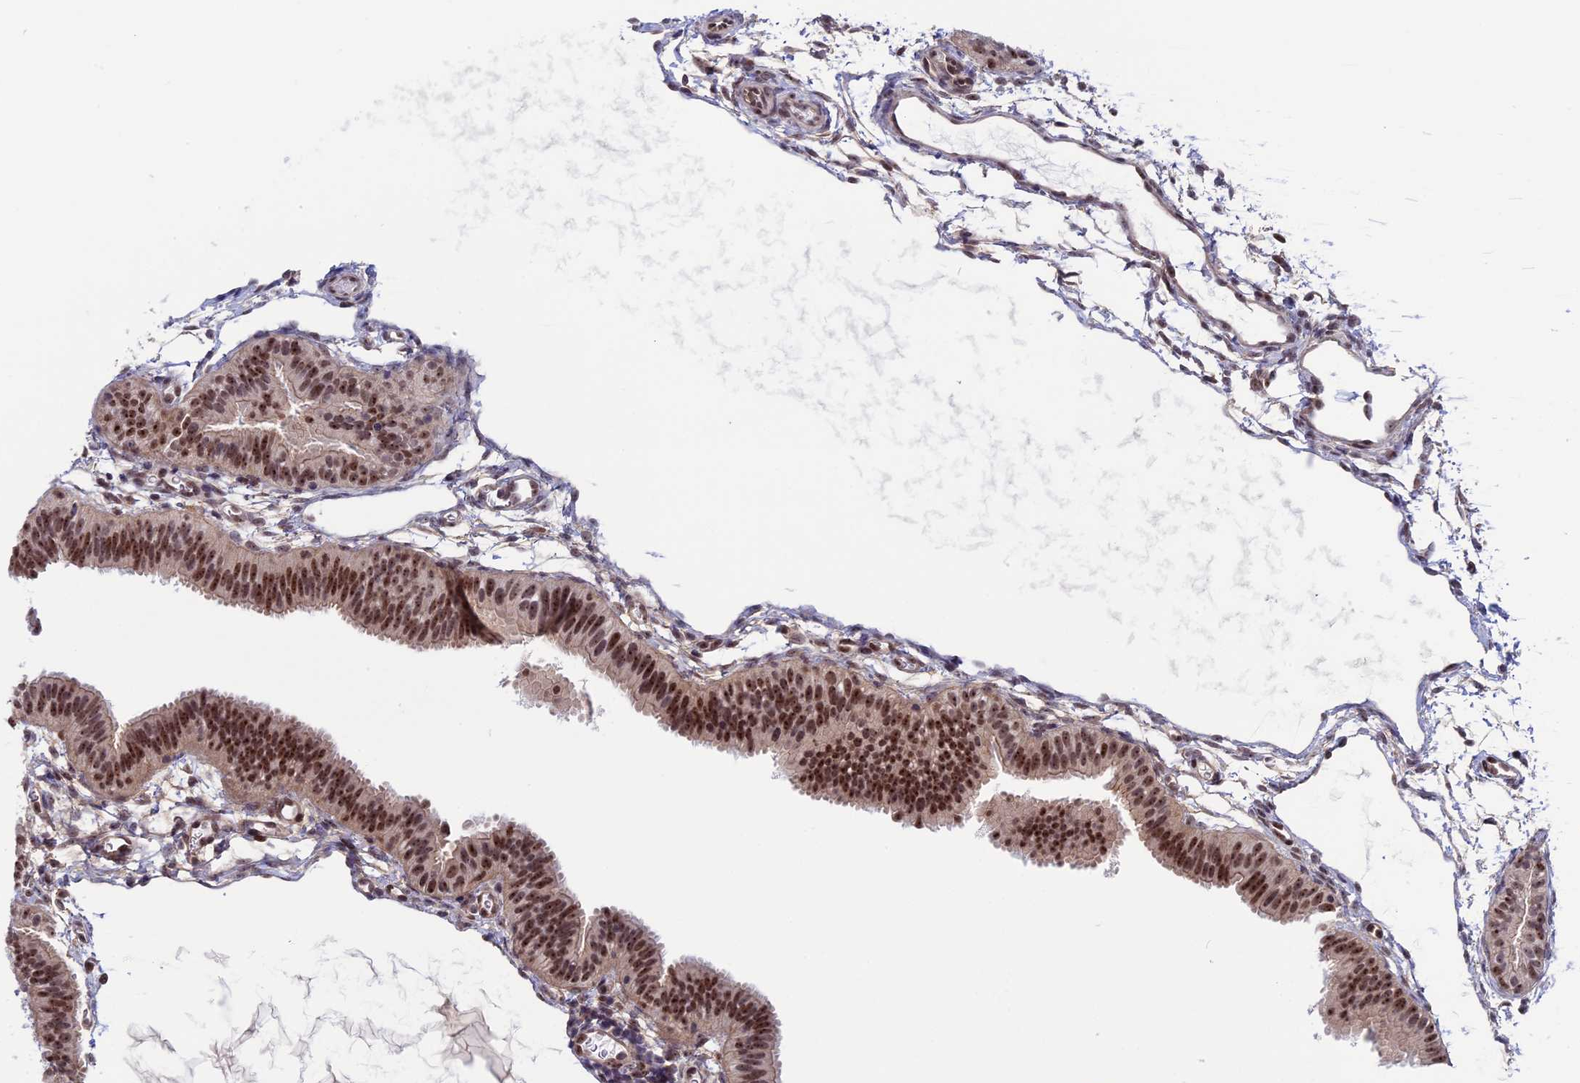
{"staining": {"intensity": "moderate", "quantity": ">75%", "location": "nuclear"}, "tissue": "fallopian tube", "cell_type": "Glandular cells", "image_type": "normal", "snomed": [{"axis": "morphology", "description": "Normal tissue, NOS"}, {"axis": "topography", "description": "Fallopian tube"}], "caption": "A brown stain labels moderate nuclear staining of a protein in glandular cells of normal human fallopian tube. The staining was performed using DAB to visualize the protein expression in brown, while the nuclei were stained in blue with hematoxylin (Magnification: 20x).", "gene": "CCDC86", "patient": {"sex": "female", "age": 35}}